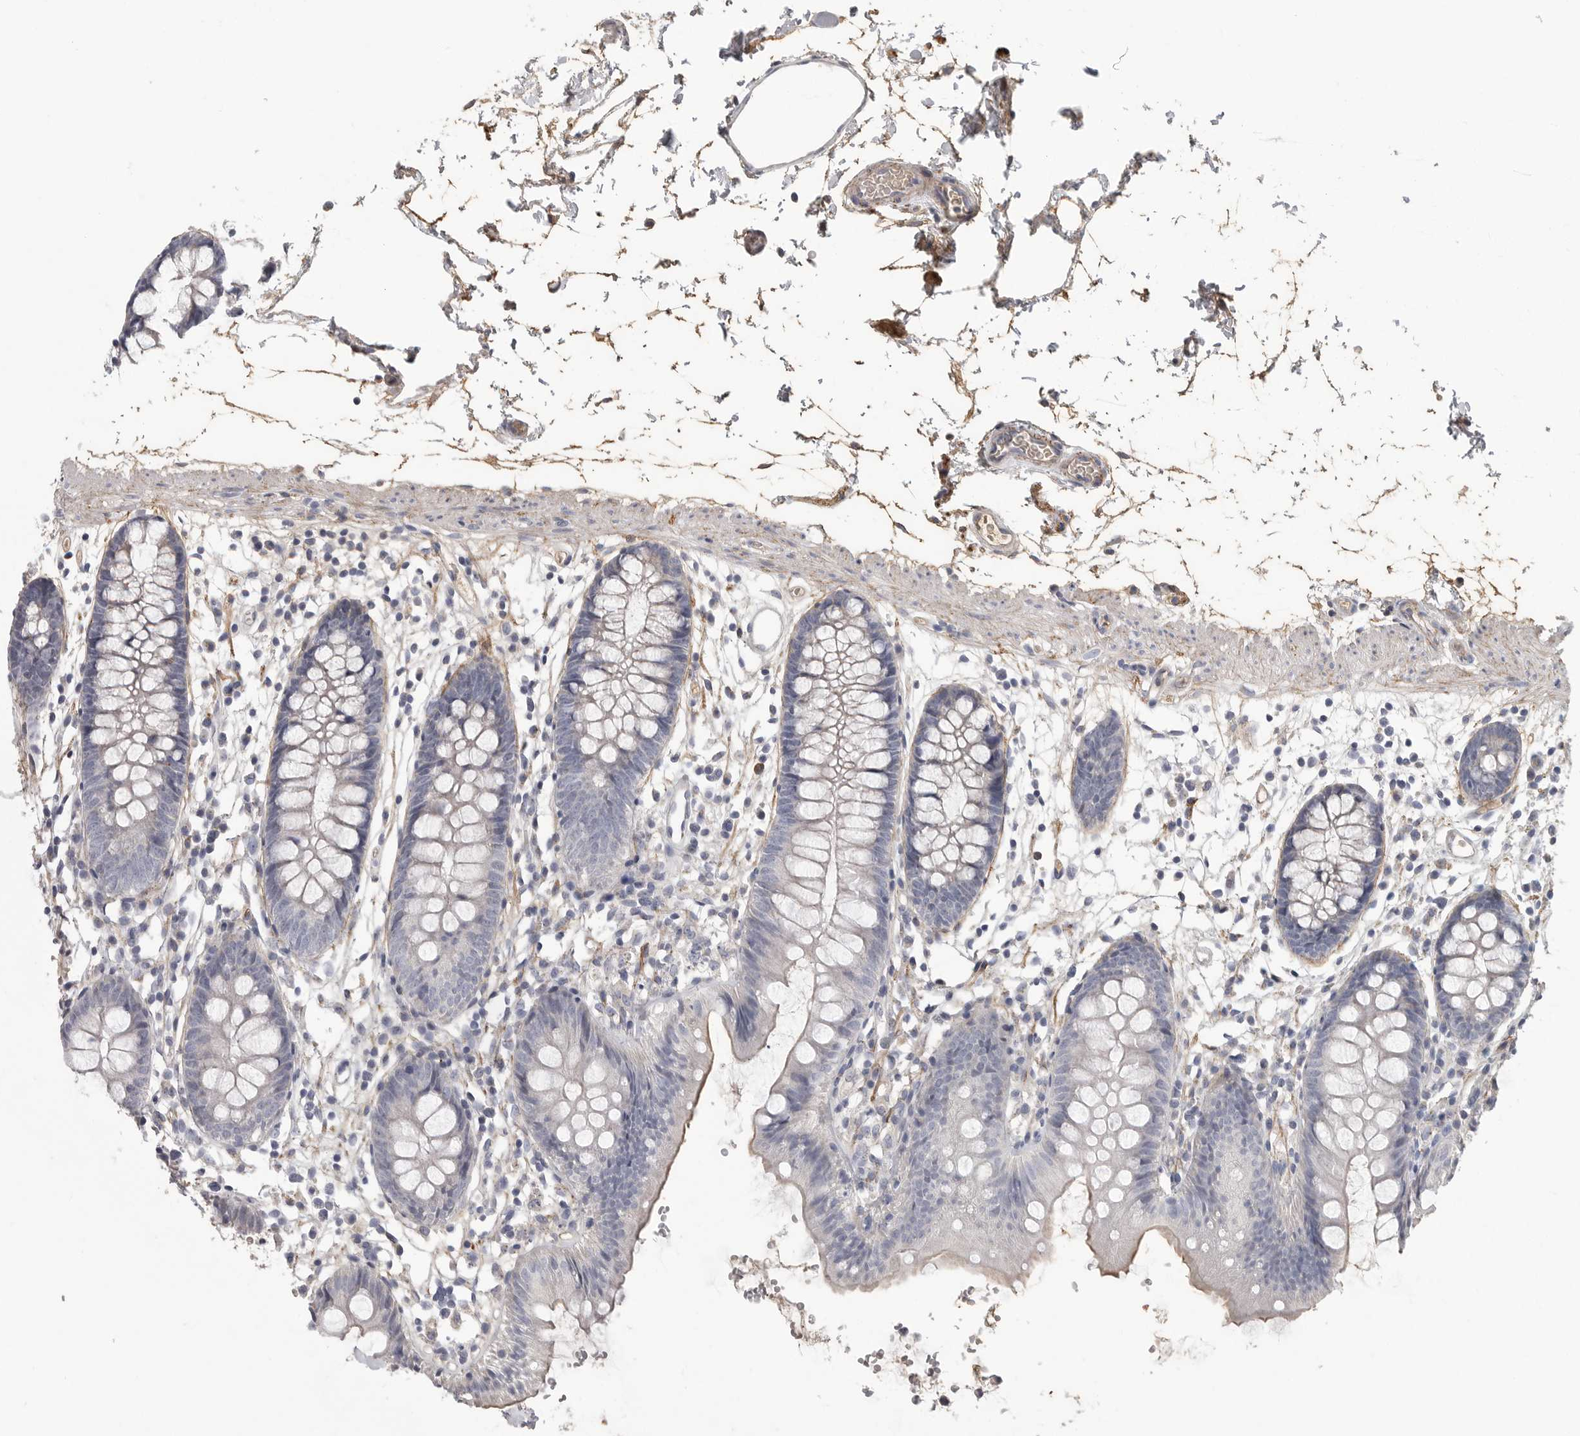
{"staining": {"intensity": "weak", "quantity": "25%-75%", "location": "cytoplasmic/membranous"}, "tissue": "colon", "cell_type": "Endothelial cells", "image_type": "normal", "snomed": [{"axis": "morphology", "description": "Normal tissue, NOS"}, {"axis": "topography", "description": "Colon"}], "caption": "Colon stained with immunohistochemistry displays weak cytoplasmic/membranous staining in about 25%-75% of endothelial cells. (DAB (3,3'-diaminobenzidine) IHC with brightfield microscopy, high magnification).", "gene": "SDC3", "patient": {"sex": "male", "age": 56}}